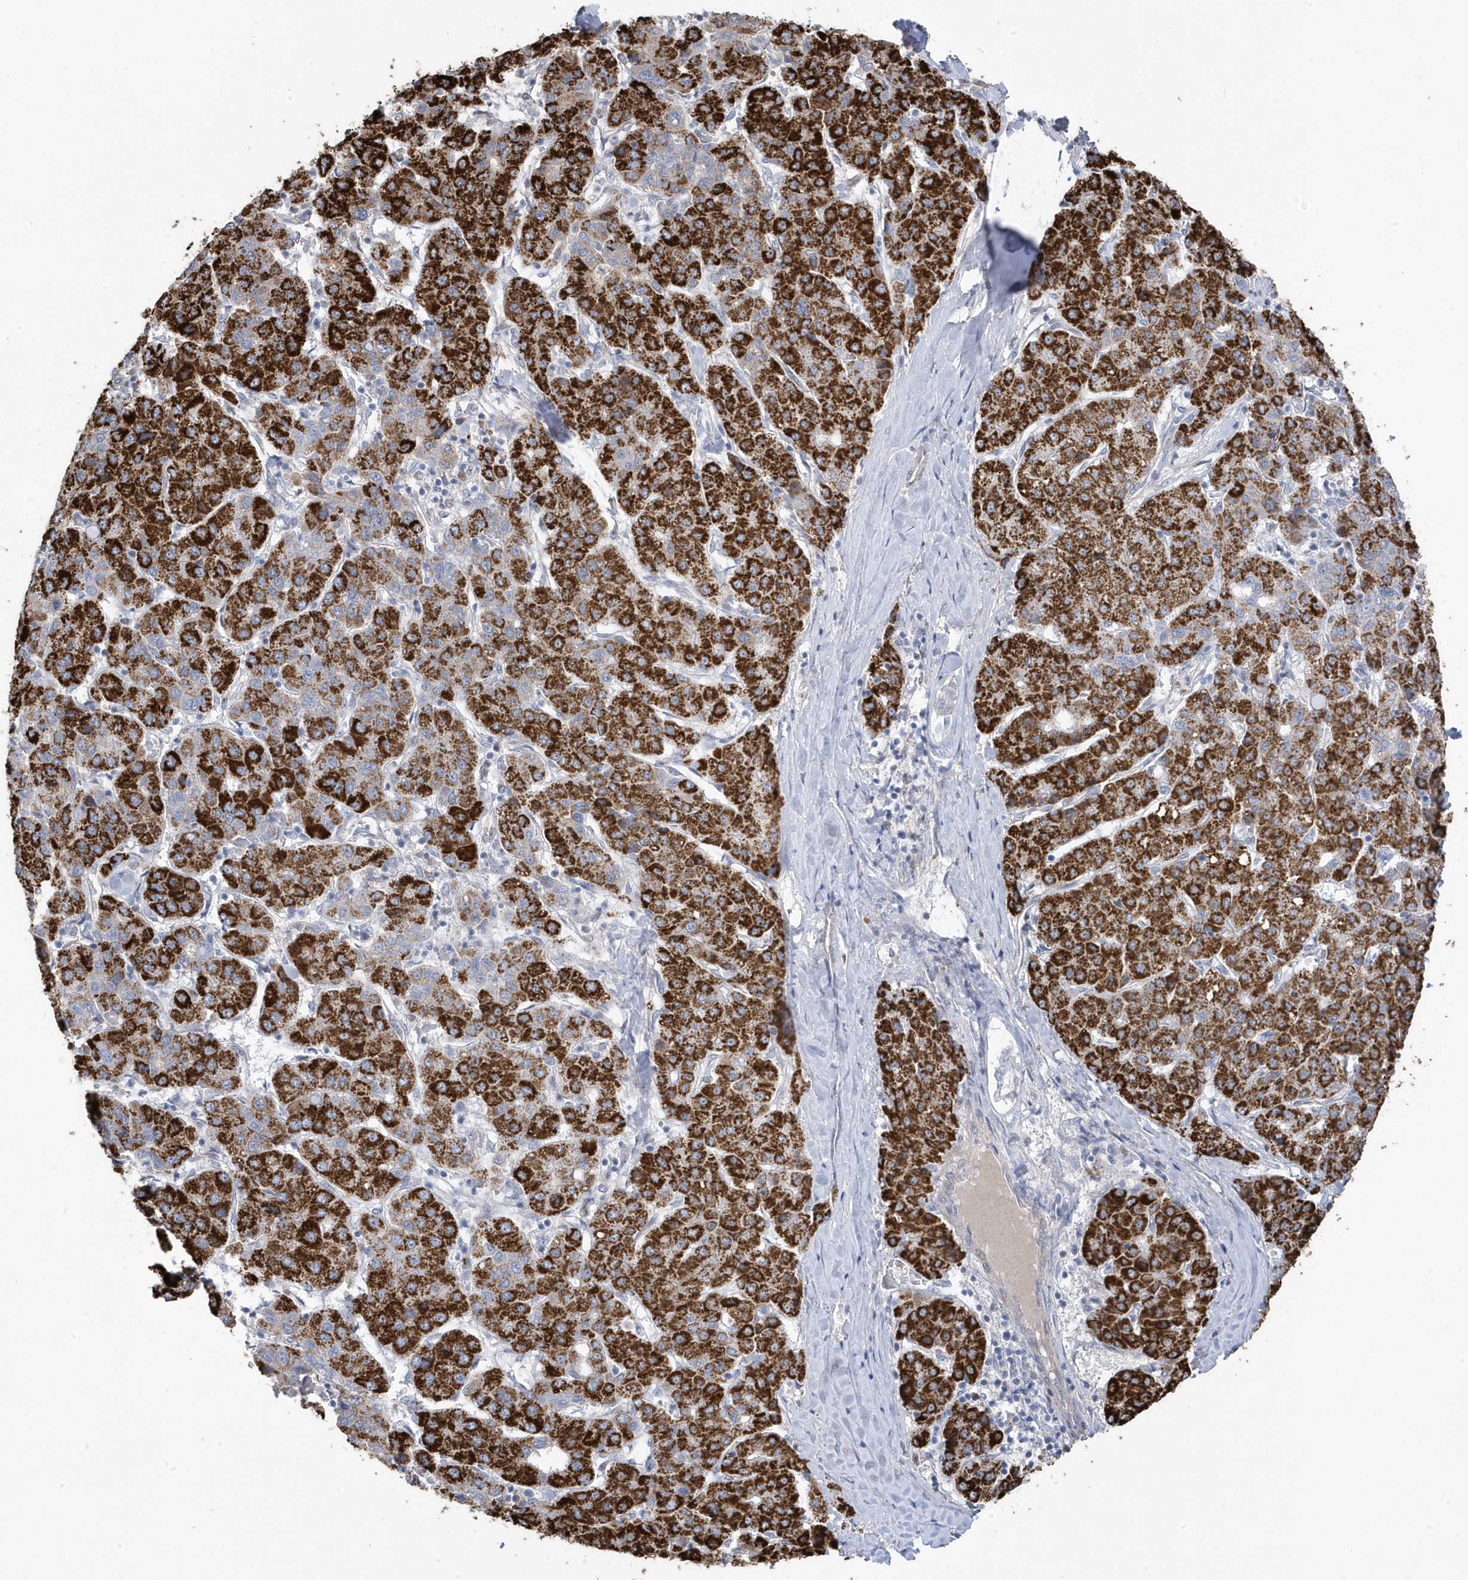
{"staining": {"intensity": "strong", "quantity": ">75%", "location": "cytoplasmic/membranous"}, "tissue": "liver cancer", "cell_type": "Tumor cells", "image_type": "cancer", "snomed": [{"axis": "morphology", "description": "Carcinoma, Hepatocellular, NOS"}, {"axis": "topography", "description": "Liver"}], "caption": "Tumor cells display high levels of strong cytoplasmic/membranous positivity in about >75% of cells in human hepatocellular carcinoma (liver).", "gene": "GTPBP6", "patient": {"sex": "male", "age": 65}}